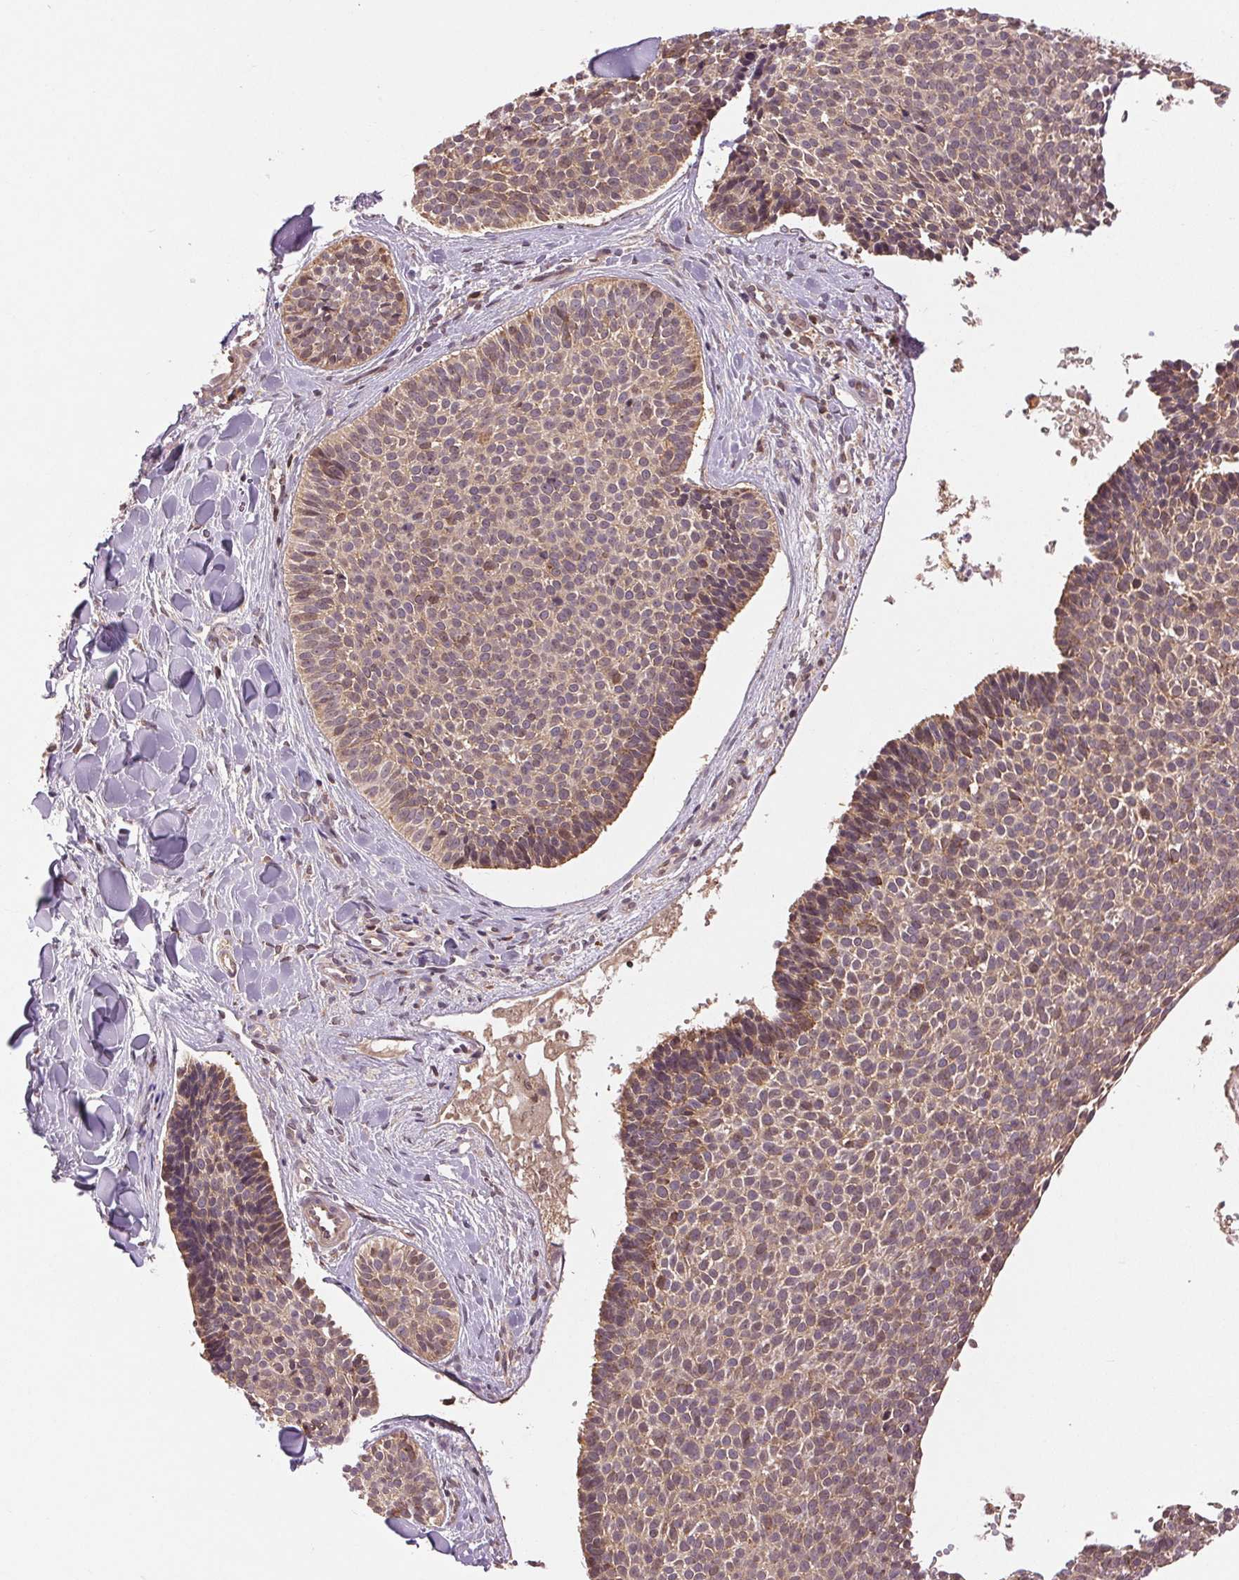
{"staining": {"intensity": "weak", "quantity": ">75%", "location": "cytoplasmic/membranous"}, "tissue": "skin cancer", "cell_type": "Tumor cells", "image_type": "cancer", "snomed": [{"axis": "morphology", "description": "Basal cell carcinoma"}, {"axis": "topography", "description": "Skin"}], "caption": "The micrograph demonstrates immunohistochemical staining of skin cancer. There is weak cytoplasmic/membranous staining is identified in about >75% of tumor cells. The staining is performed using DAB brown chromogen to label protein expression. The nuclei are counter-stained blue using hematoxylin.", "gene": "BTF3L4", "patient": {"sex": "male", "age": 82}}